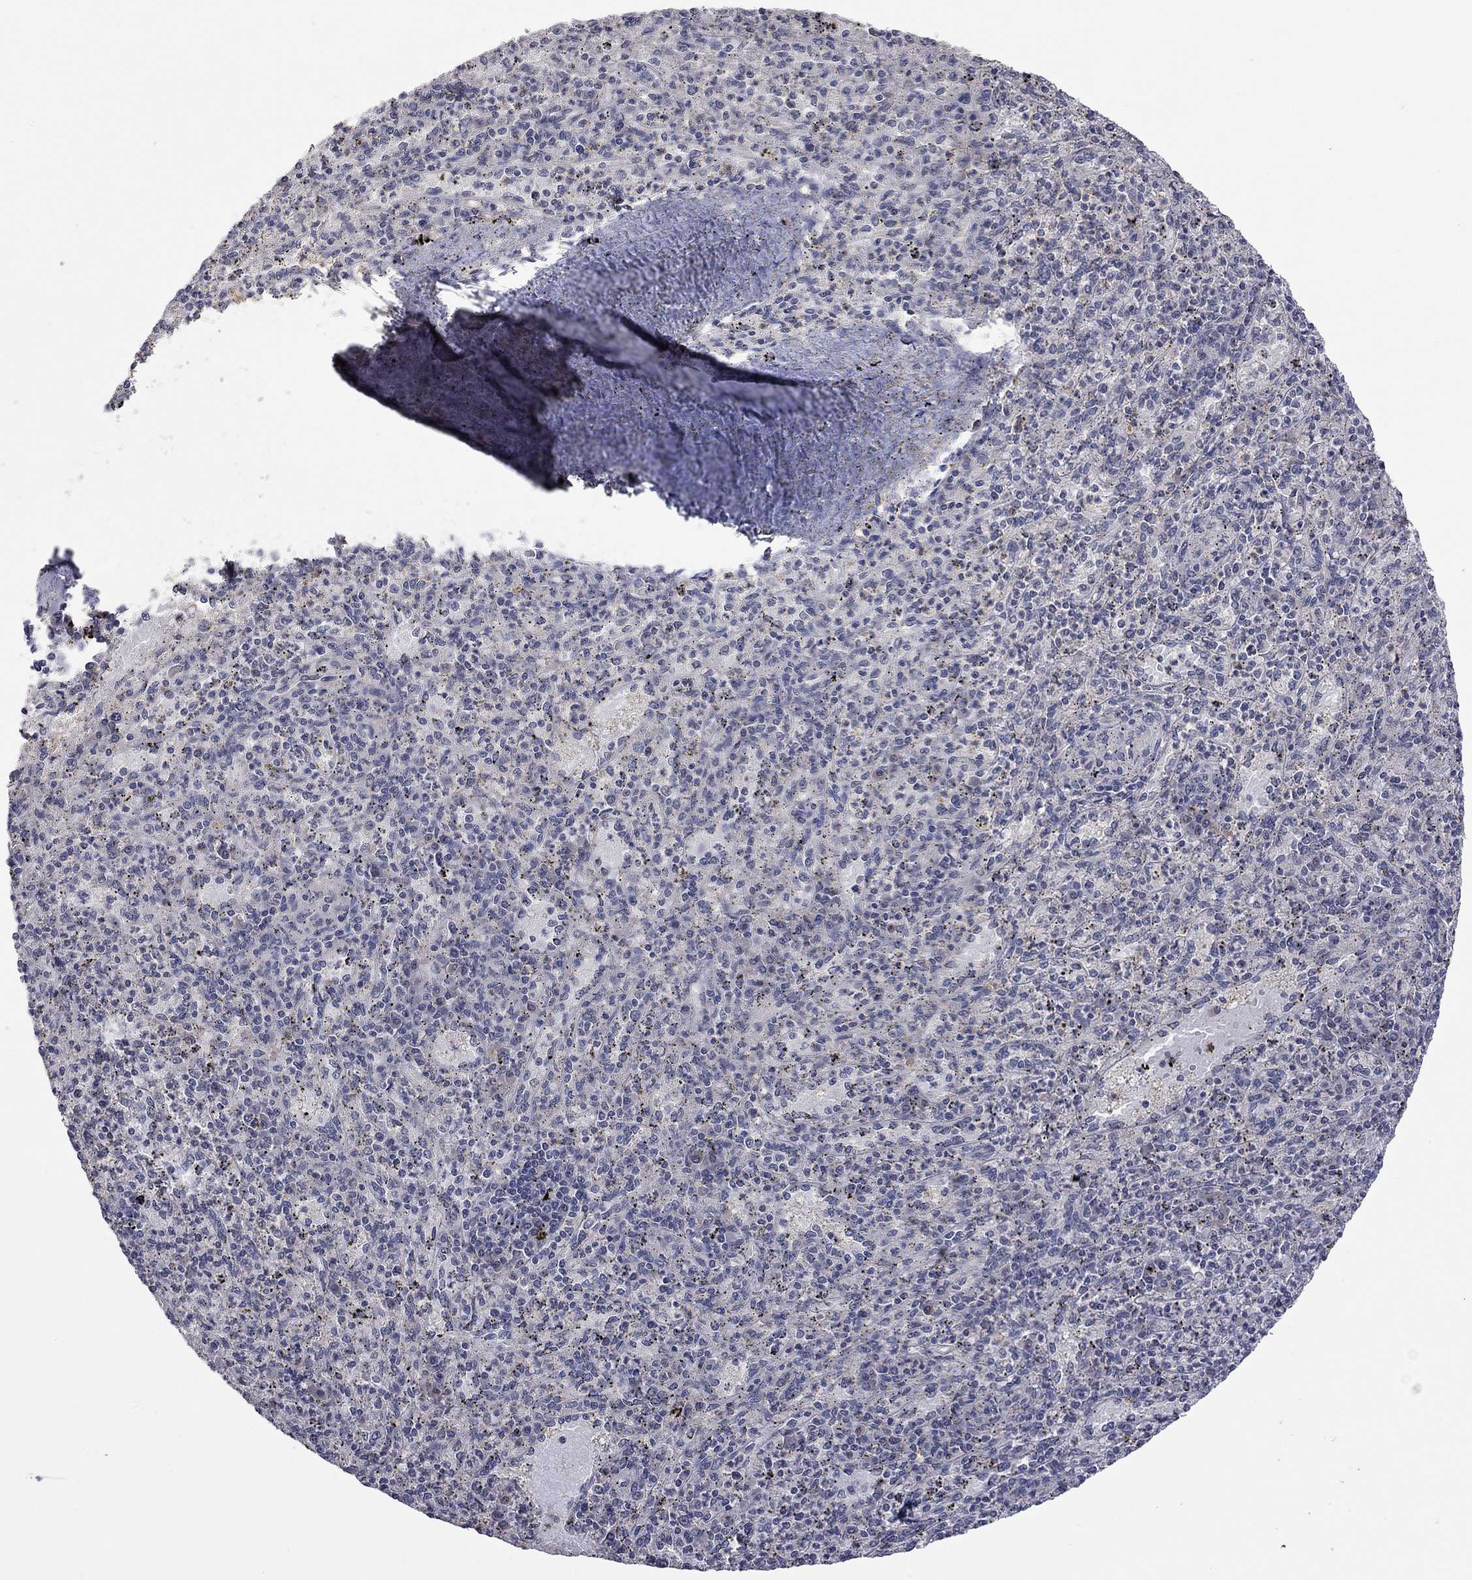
{"staining": {"intensity": "weak", "quantity": "<25%", "location": "cytoplasmic/membranous"}, "tissue": "spleen", "cell_type": "Cells in red pulp", "image_type": "normal", "snomed": [{"axis": "morphology", "description": "Normal tissue, NOS"}, {"axis": "topography", "description": "Spleen"}], "caption": "Immunohistochemistry (IHC) photomicrograph of benign spleen: spleen stained with DAB reveals no significant protein positivity in cells in red pulp.", "gene": "FABP12", "patient": {"sex": "male", "age": 60}}